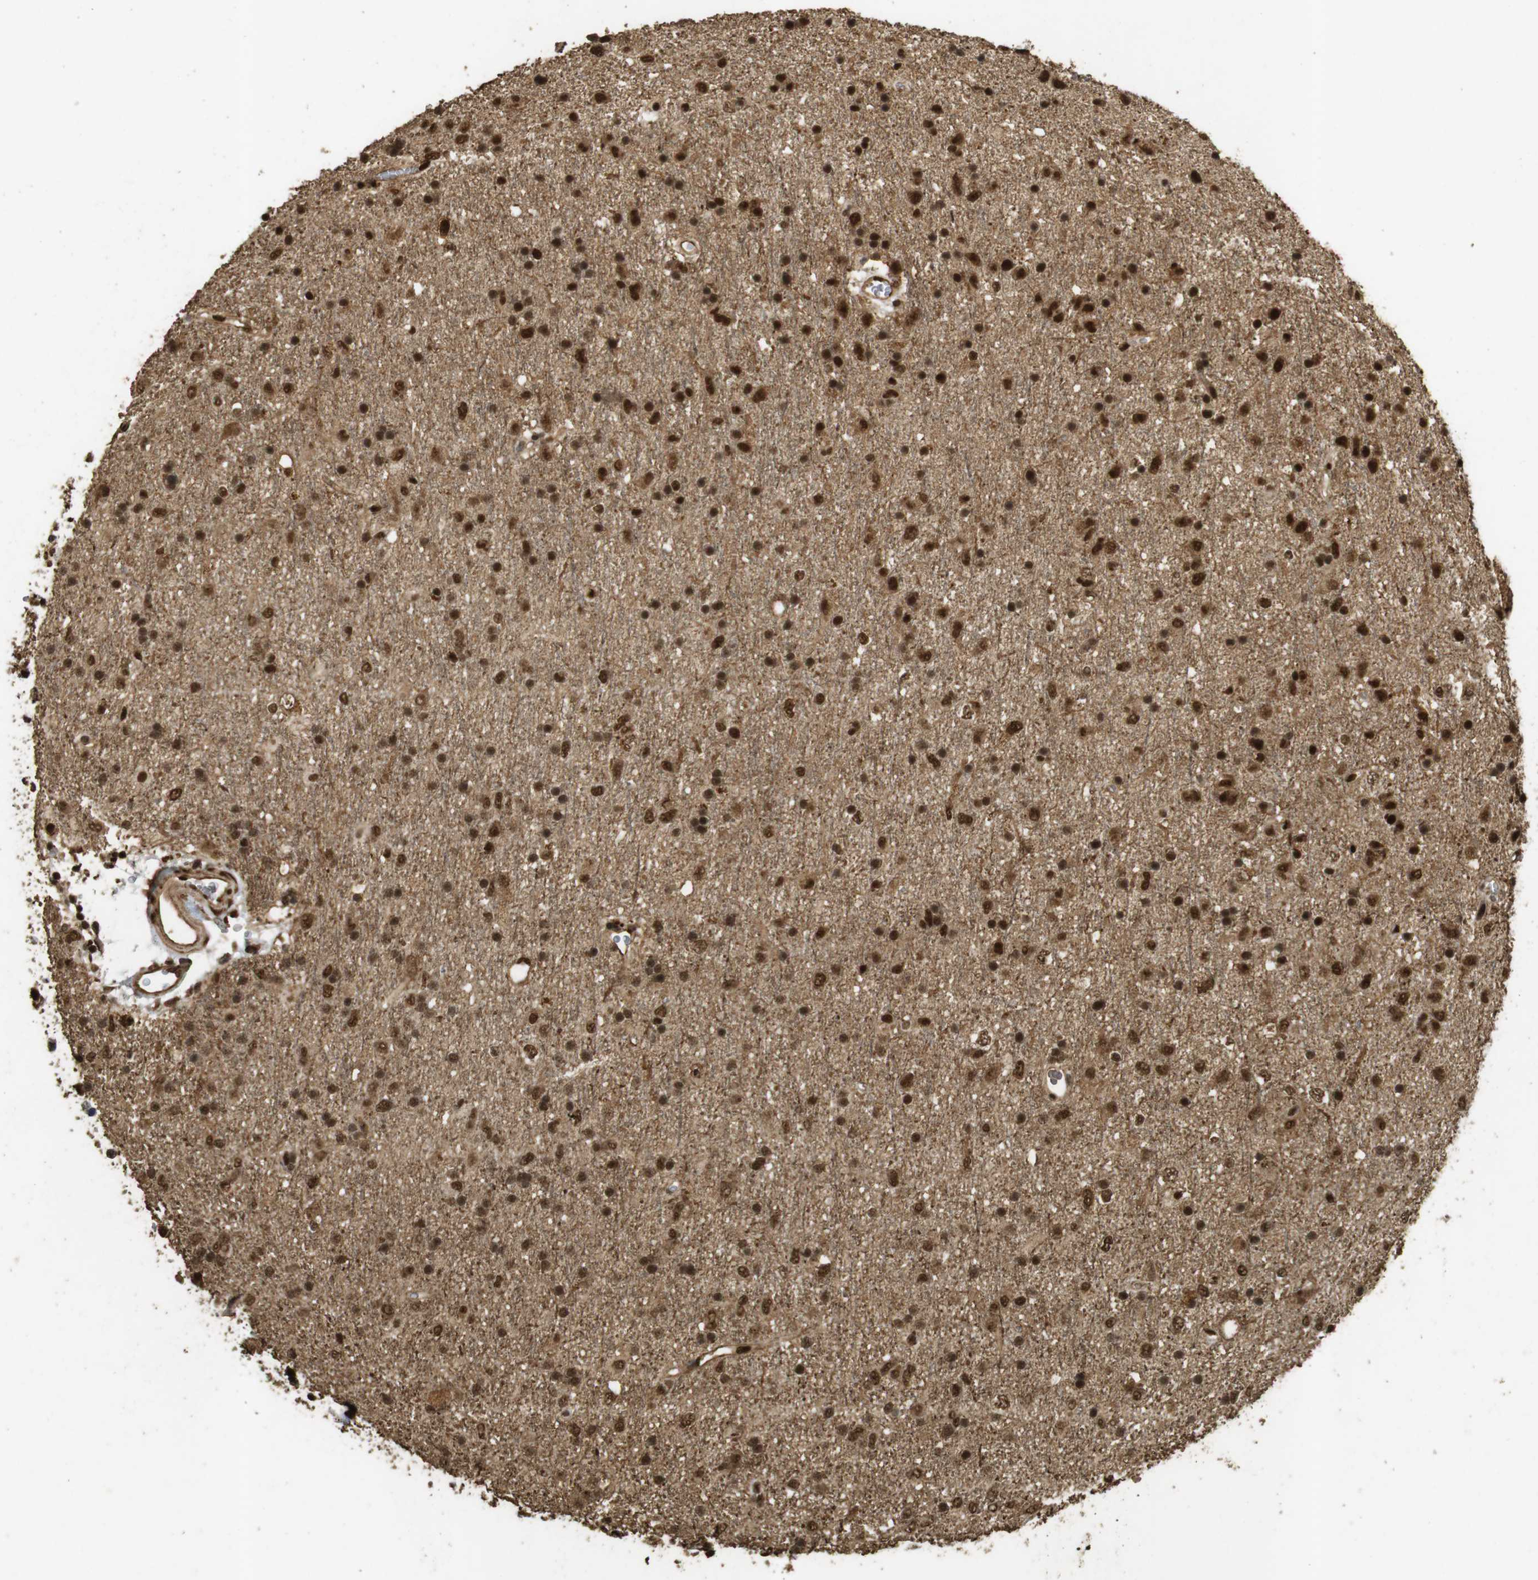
{"staining": {"intensity": "strong", "quantity": ">75%", "location": "cytoplasmic/membranous,nuclear"}, "tissue": "glioma", "cell_type": "Tumor cells", "image_type": "cancer", "snomed": [{"axis": "morphology", "description": "Glioma, malignant, Low grade"}, {"axis": "topography", "description": "Brain"}], "caption": "Brown immunohistochemical staining in glioma shows strong cytoplasmic/membranous and nuclear staining in approximately >75% of tumor cells. Using DAB (brown) and hematoxylin (blue) stains, captured at high magnification using brightfield microscopy.", "gene": "GATA4", "patient": {"sex": "male", "age": 77}}